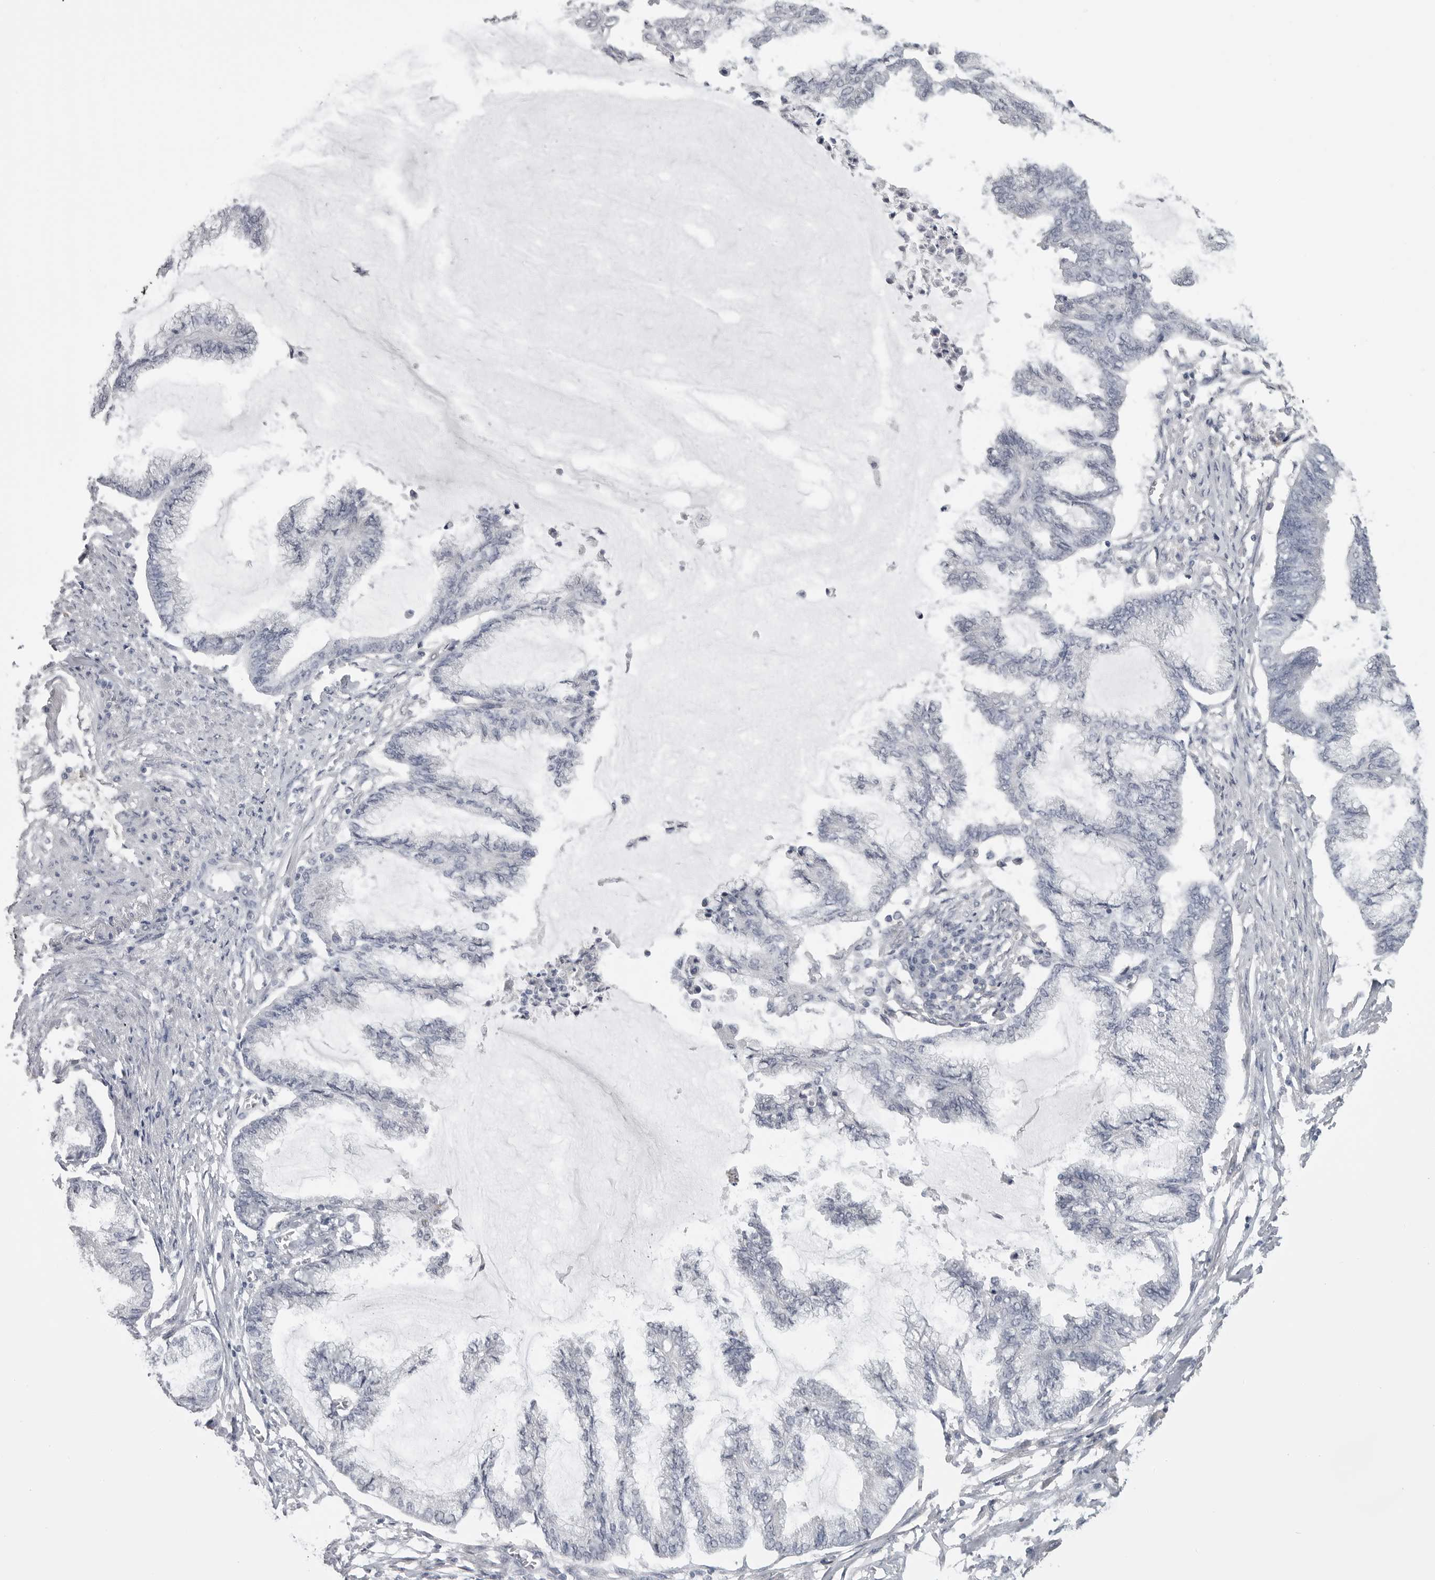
{"staining": {"intensity": "negative", "quantity": "none", "location": "none"}, "tissue": "endometrial cancer", "cell_type": "Tumor cells", "image_type": "cancer", "snomed": [{"axis": "morphology", "description": "Adenocarcinoma, NOS"}, {"axis": "topography", "description": "Endometrium"}], "caption": "Endometrial cancer was stained to show a protein in brown. There is no significant positivity in tumor cells. (Immunohistochemistry (ihc), brightfield microscopy, high magnification).", "gene": "SERPING1", "patient": {"sex": "female", "age": 86}}